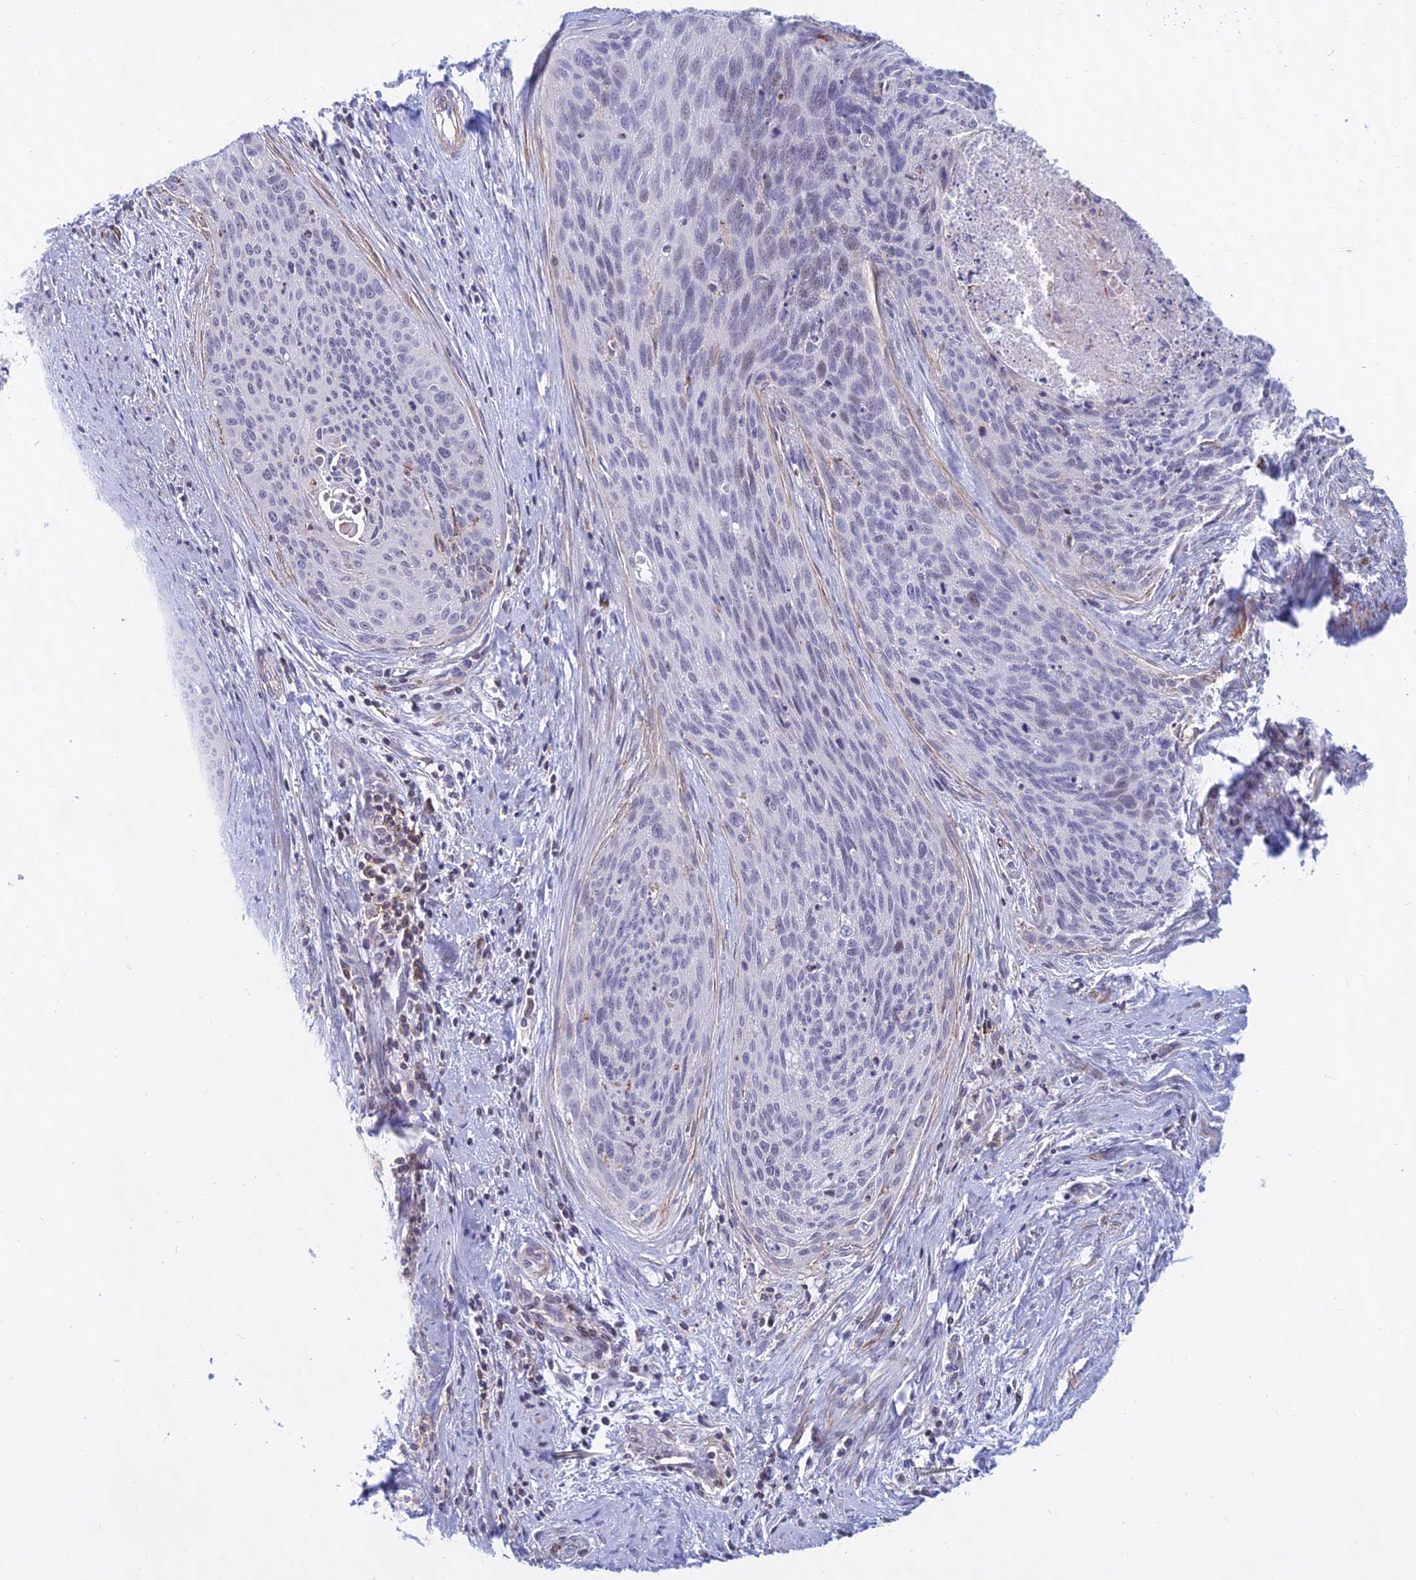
{"staining": {"intensity": "negative", "quantity": "none", "location": "none"}, "tissue": "cervical cancer", "cell_type": "Tumor cells", "image_type": "cancer", "snomed": [{"axis": "morphology", "description": "Squamous cell carcinoma, NOS"}, {"axis": "topography", "description": "Cervix"}], "caption": "Immunohistochemical staining of human cervical cancer shows no significant staining in tumor cells. Nuclei are stained in blue.", "gene": "KRR1", "patient": {"sex": "female", "age": 55}}